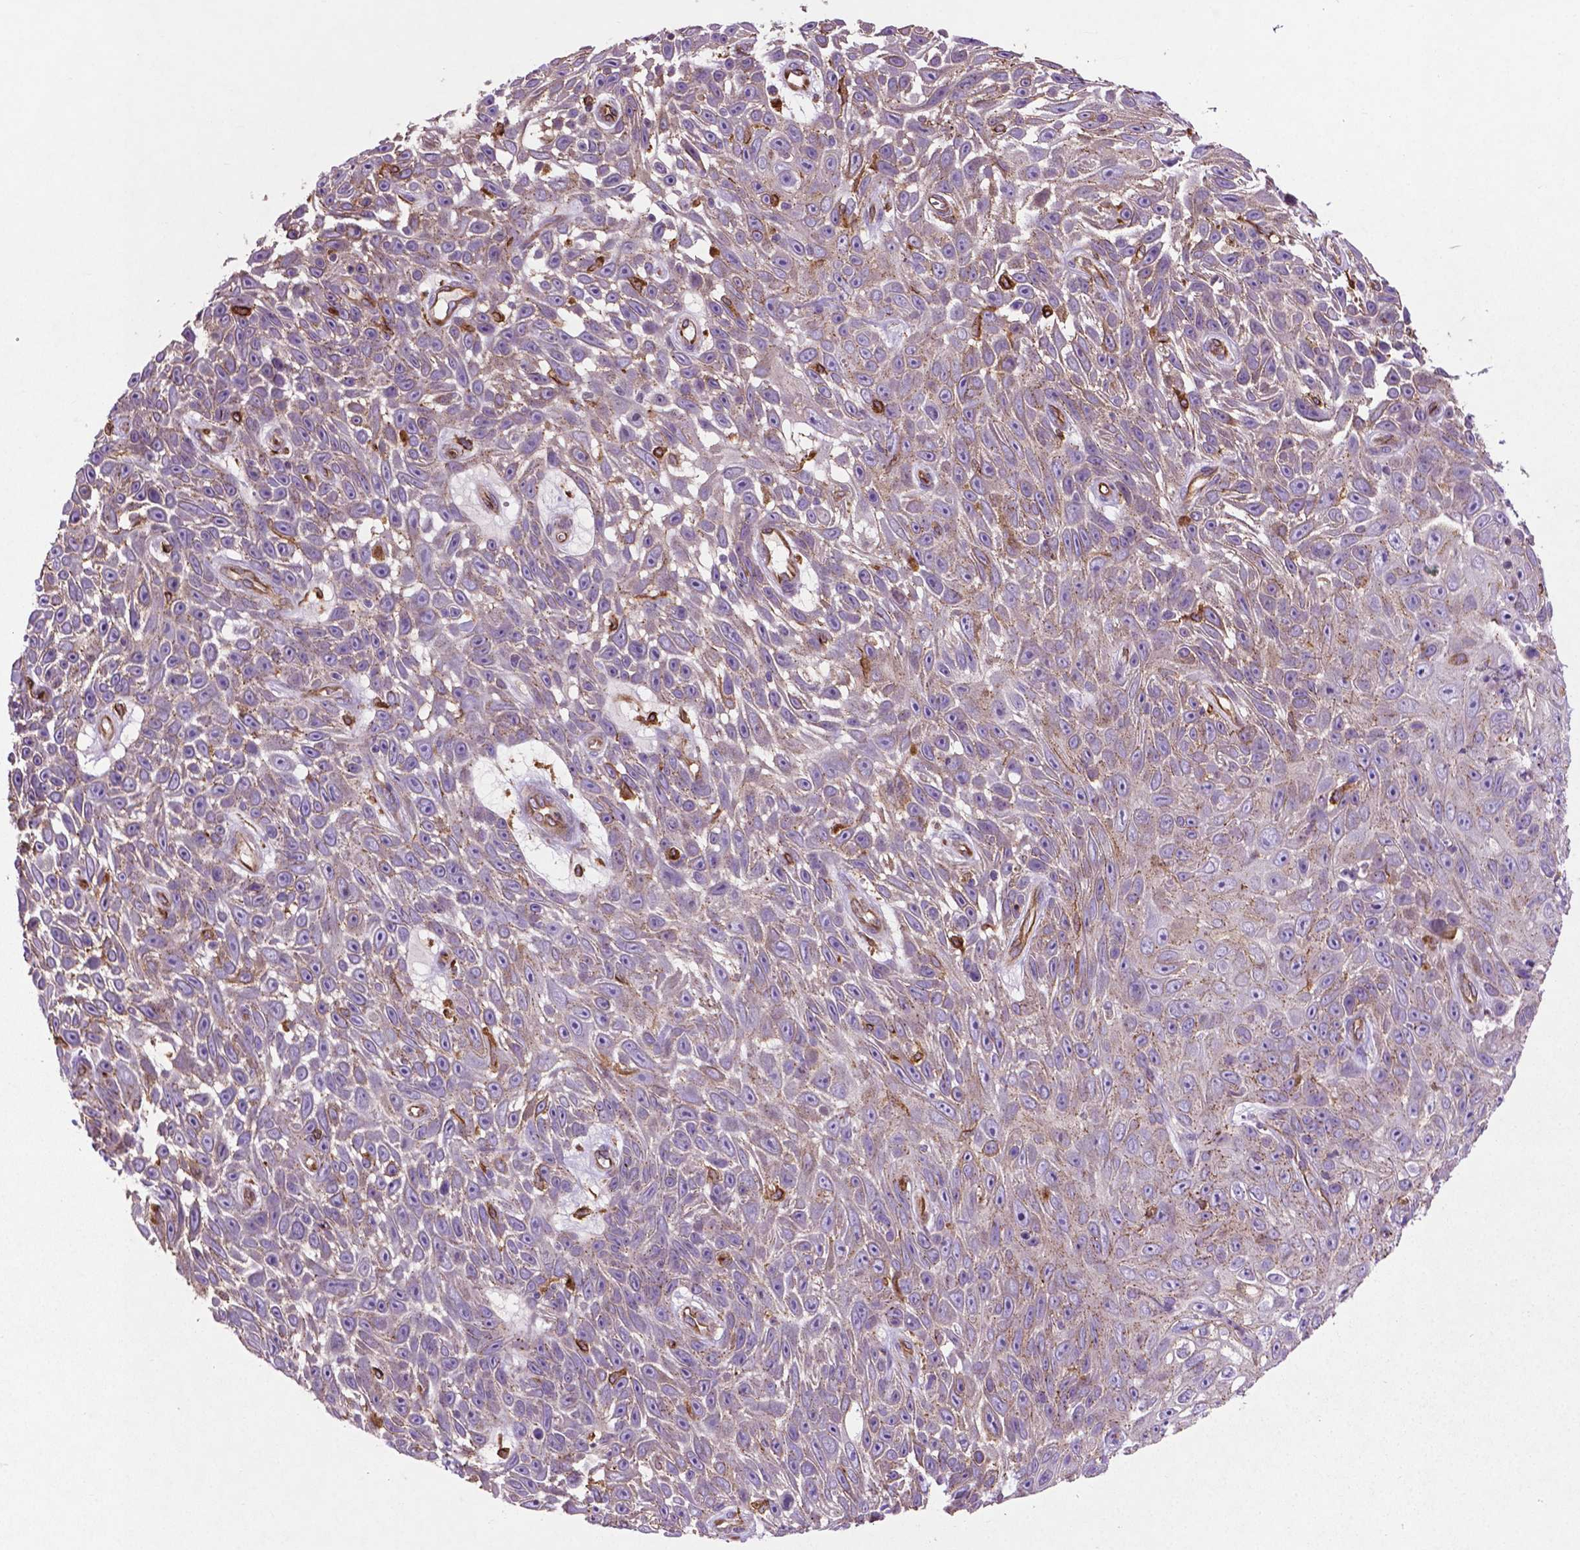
{"staining": {"intensity": "moderate", "quantity": "<25%", "location": "cytoplasmic/membranous"}, "tissue": "skin cancer", "cell_type": "Tumor cells", "image_type": "cancer", "snomed": [{"axis": "morphology", "description": "Squamous cell carcinoma, NOS"}, {"axis": "topography", "description": "Skin"}], "caption": "A histopathology image of human skin cancer stained for a protein reveals moderate cytoplasmic/membranous brown staining in tumor cells.", "gene": "MBTPS1", "patient": {"sex": "male", "age": 82}}